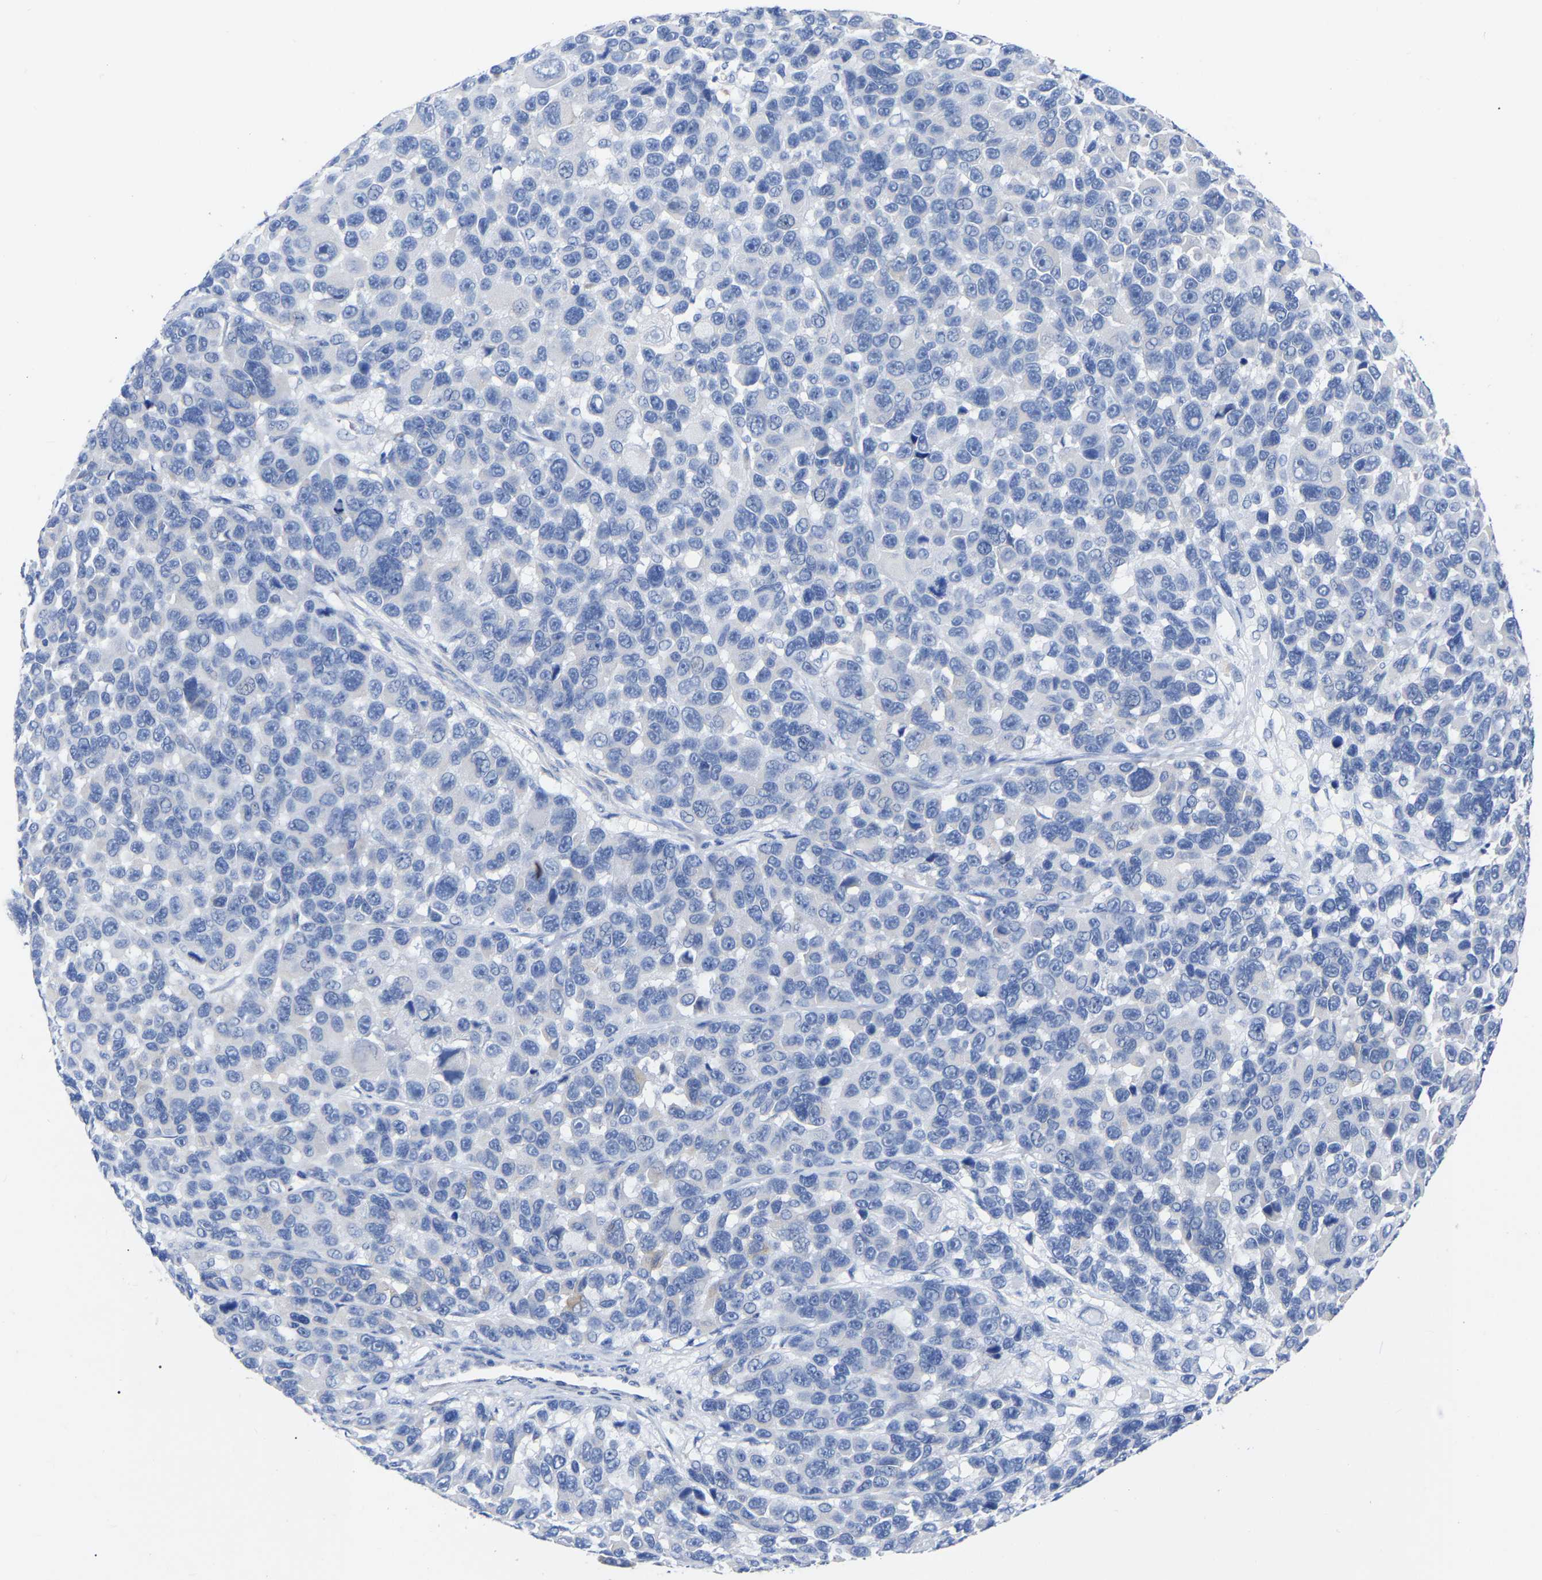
{"staining": {"intensity": "negative", "quantity": "none", "location": "none"}, "tissue": "melanoma", "cell_type": "Tumor cells", "image_type": "cancer", "snomed": [{"axis": "morphology", "description": "Malignant melanoma, NOS"}, {"axis": "topography", "description": "Skin"}], "caption": "DAB (3,3'-diaminobenzidine) immunohistochemical staining of melanoma exhibits no significant staining in tumor cells.", "gene": "GDF3", "patient": {"sex": "male", "age": 53}}